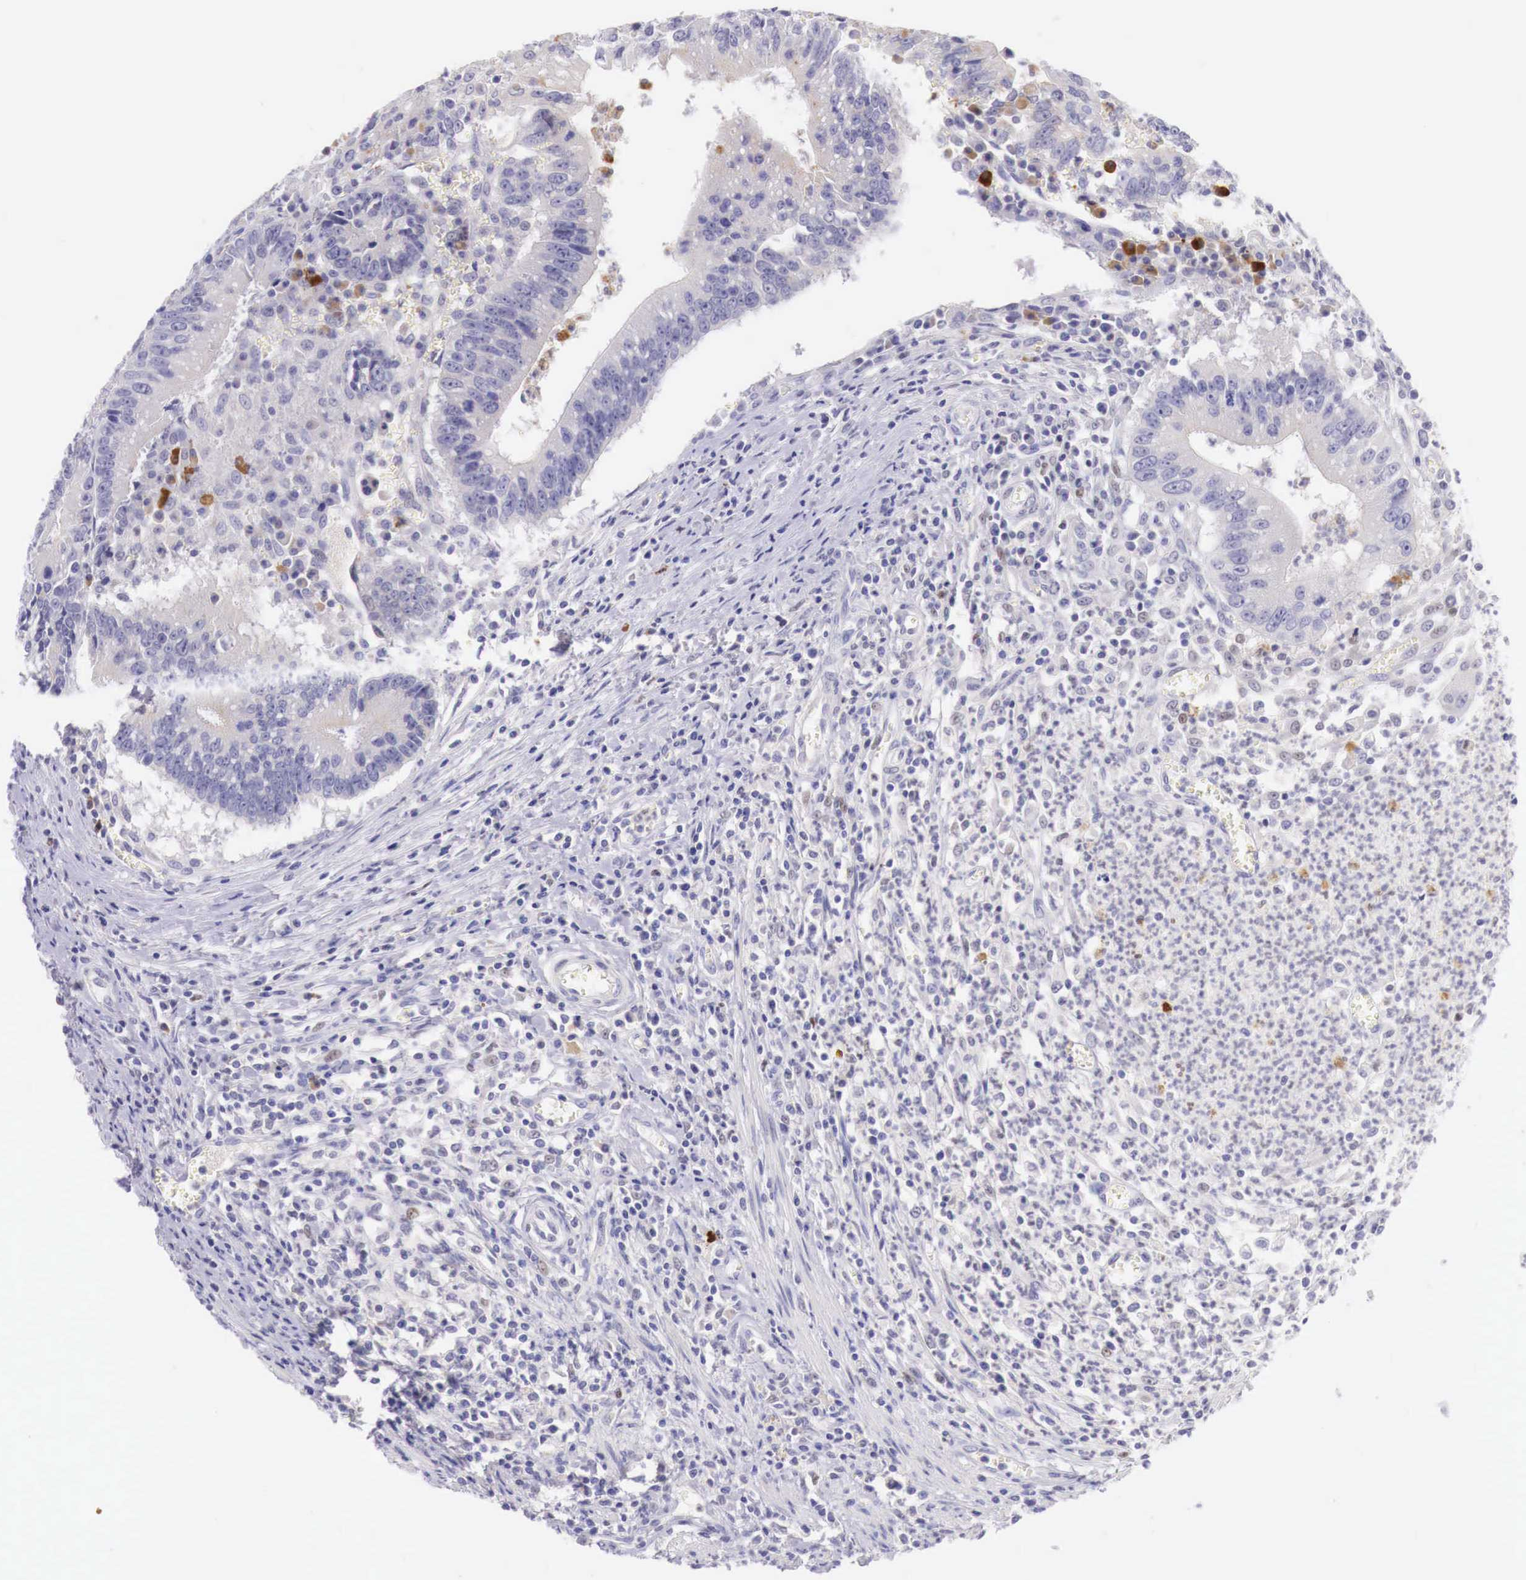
{"staining": {"intensity": "negative", "quantity": "none", "location": "none"}, "tissue": "colorectal cancer", "cell_type": "Tumor cells", "image_type": "cancer", "snomed": [{"axis": "morphology", "description": "Adenocarcinoma, NOS"}, {"axis": "topography", "description": "Rectum"}], "caption": "Immunohistochemical staining of colorectal adenocarcinoma demonstrates no significant expression in tumor cells.", "gene": "BCL6", "patient": {"sex": "female", "age": 81}}